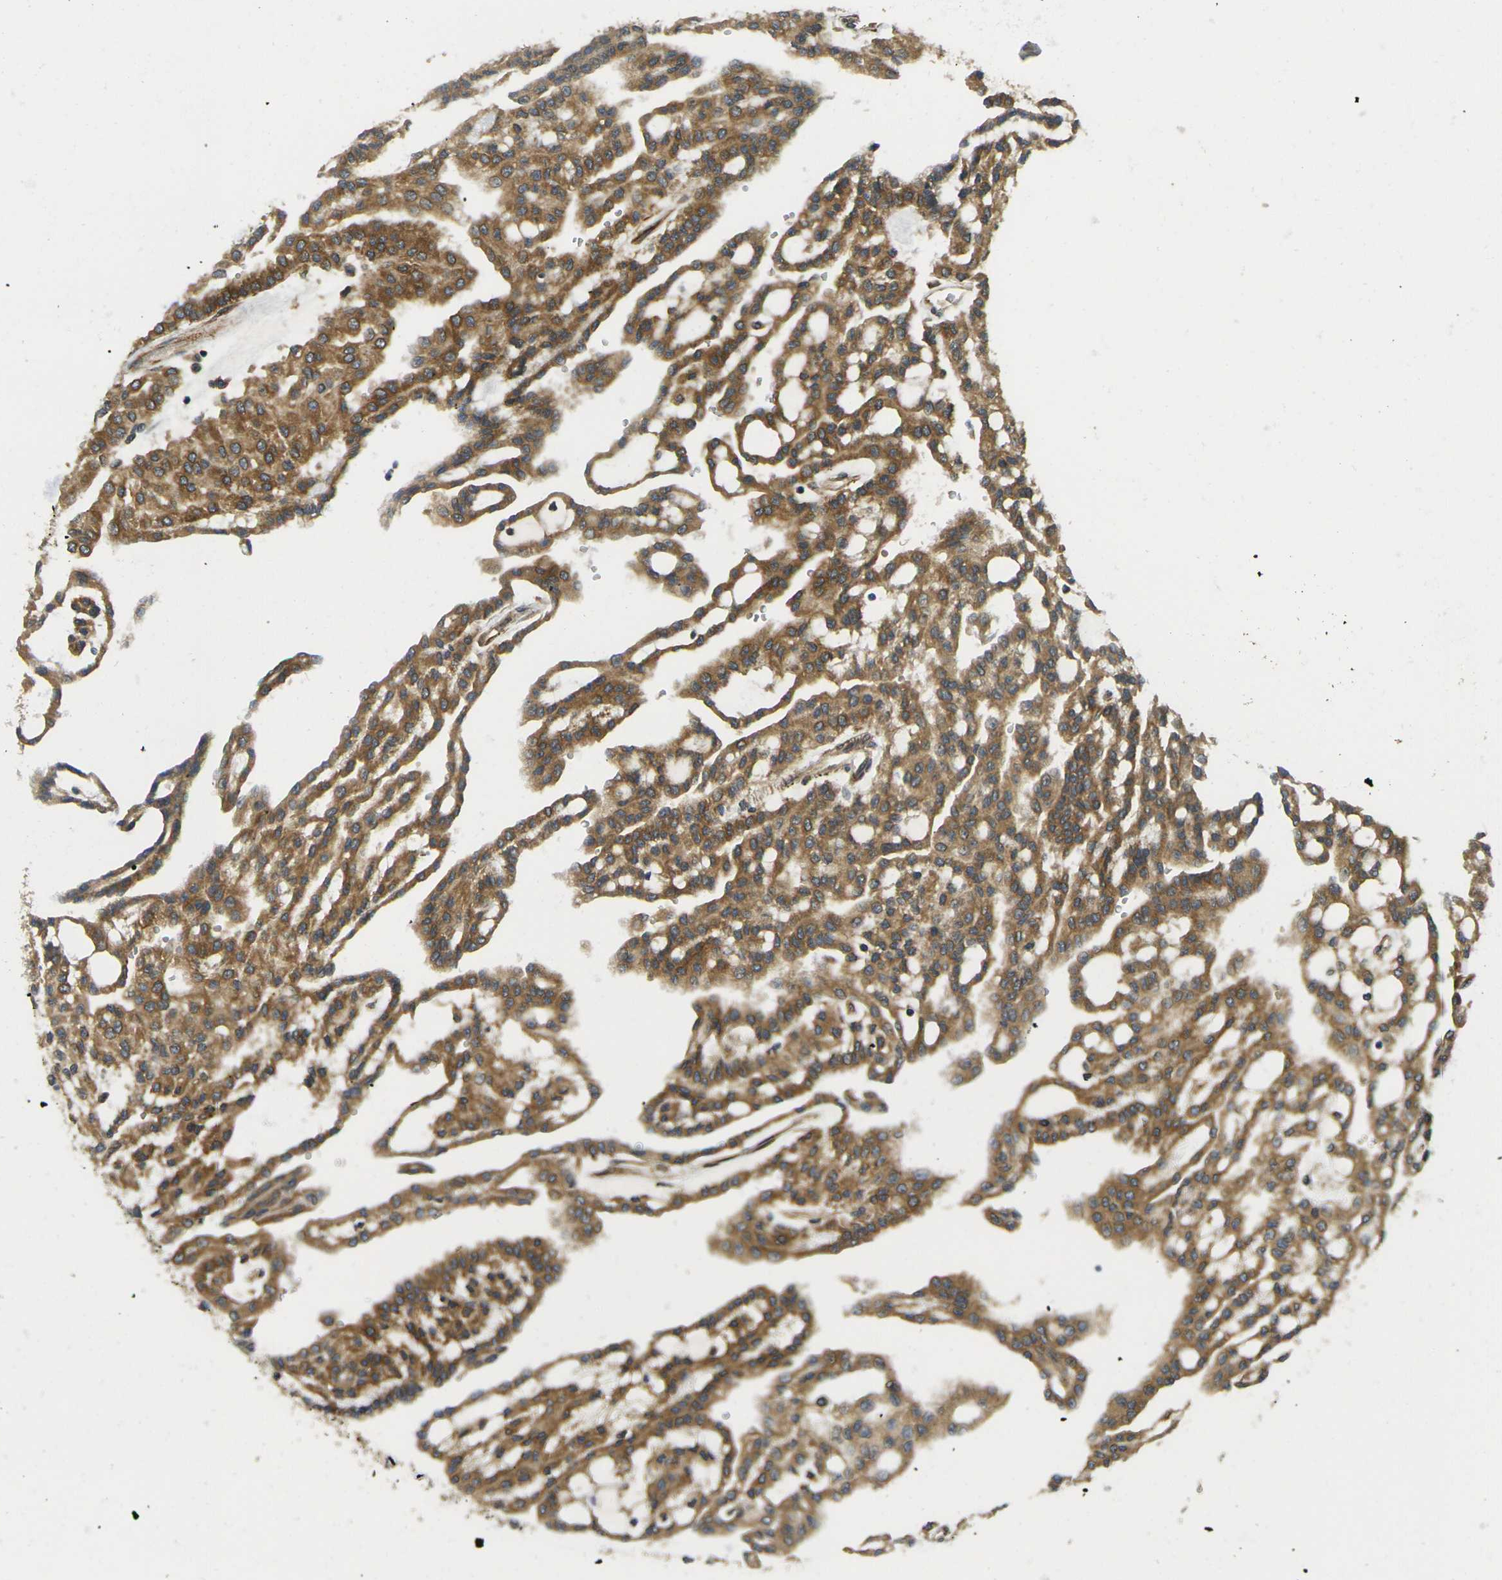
{"staining": {"intensity": "moderate", "quantity": ">75%", "location": "cytoplasmic/membranous"}, "tissue": "renal cancer", "cell_type": "Tumor cells", "image_type": "cancer", "snomed": [{"axis": "morphology", "description": "Adenocarcinoma, NOS"}, {"axis": "topography", "description": "Kidney"}], "caption": "A micrograph of human renal cancer (adenocarcinoma) stained for a protein reveals moderate cytoplasmic/membranous brown staining in tumor cells. The staining was performed using DAB to visualize the protein expression in brown, while the nuclei were stained in blue with hematoxylin (Magnification: 20x).", "gene": "FUT11", "patient": {"sex": "male", "age": 63}}